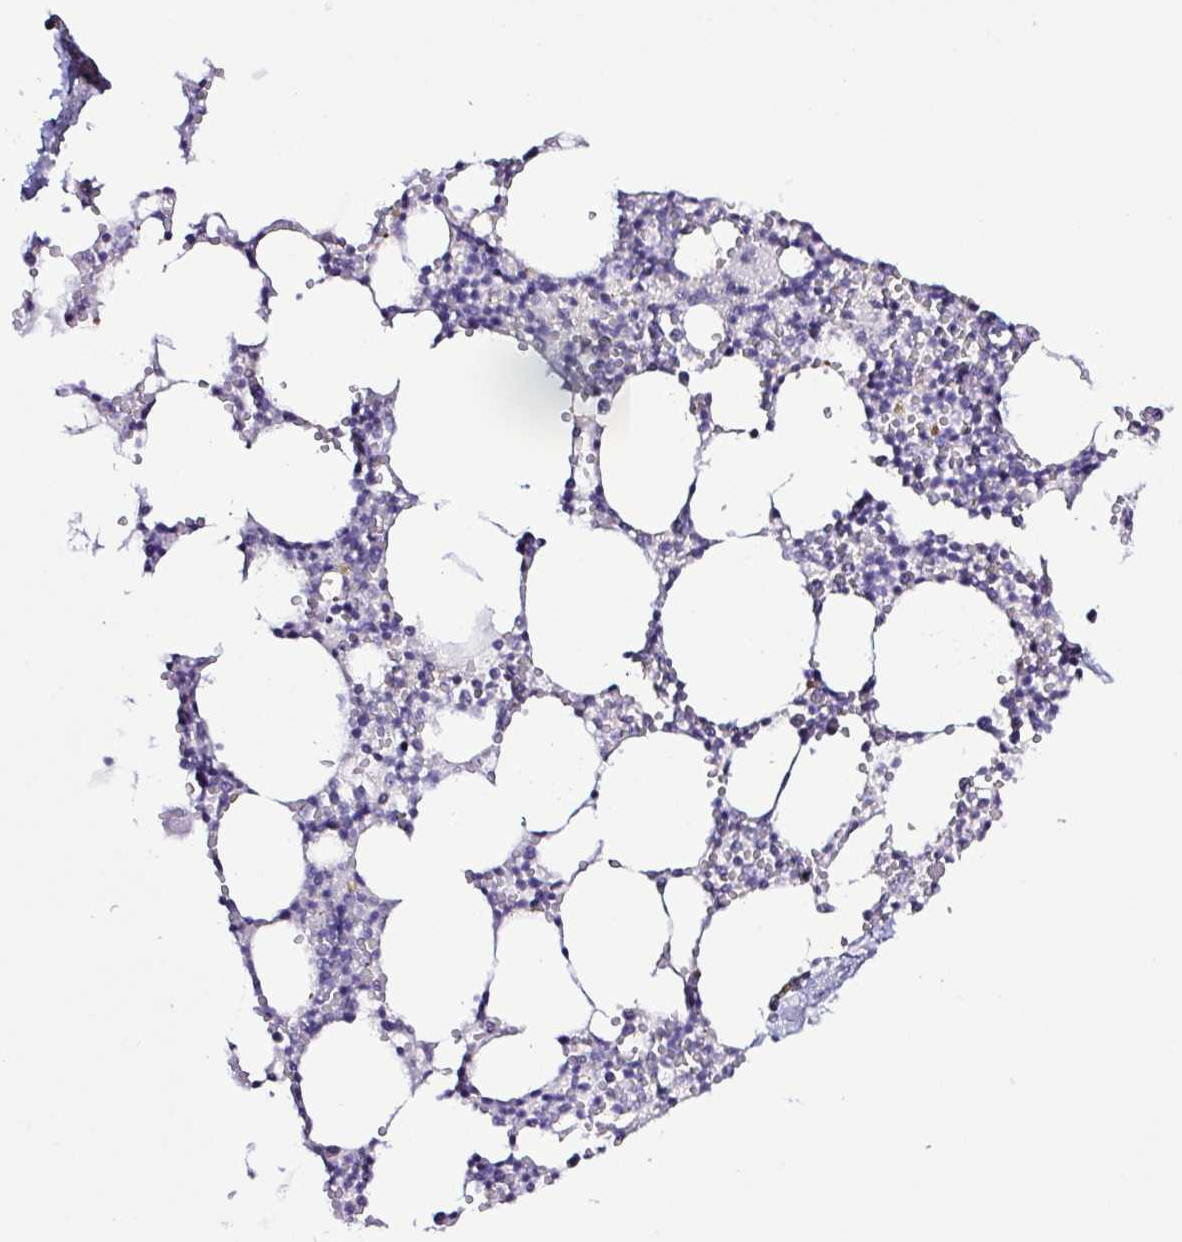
{"staining": {"intensity": "negative", "quantity": "none", "location": "none"}, "tissue": "bone marrow", "cell_type": "Hematopoietic cells", "image_type": "normal", "snomed": [{"axis": "morphology", "description": "Normal tissue, NOS"}, {"axis": "topography", "description": "Bone marrow"}], "caption": "This micrograph is of benign bone marrow stained with immunohistochemistry to label a protein in brown with the nuclei are counter-stained blue. There is no positivity in hematopoietic cells.", "gene": "SYNPR", "patient": {"sex": "male", "age": 54}}